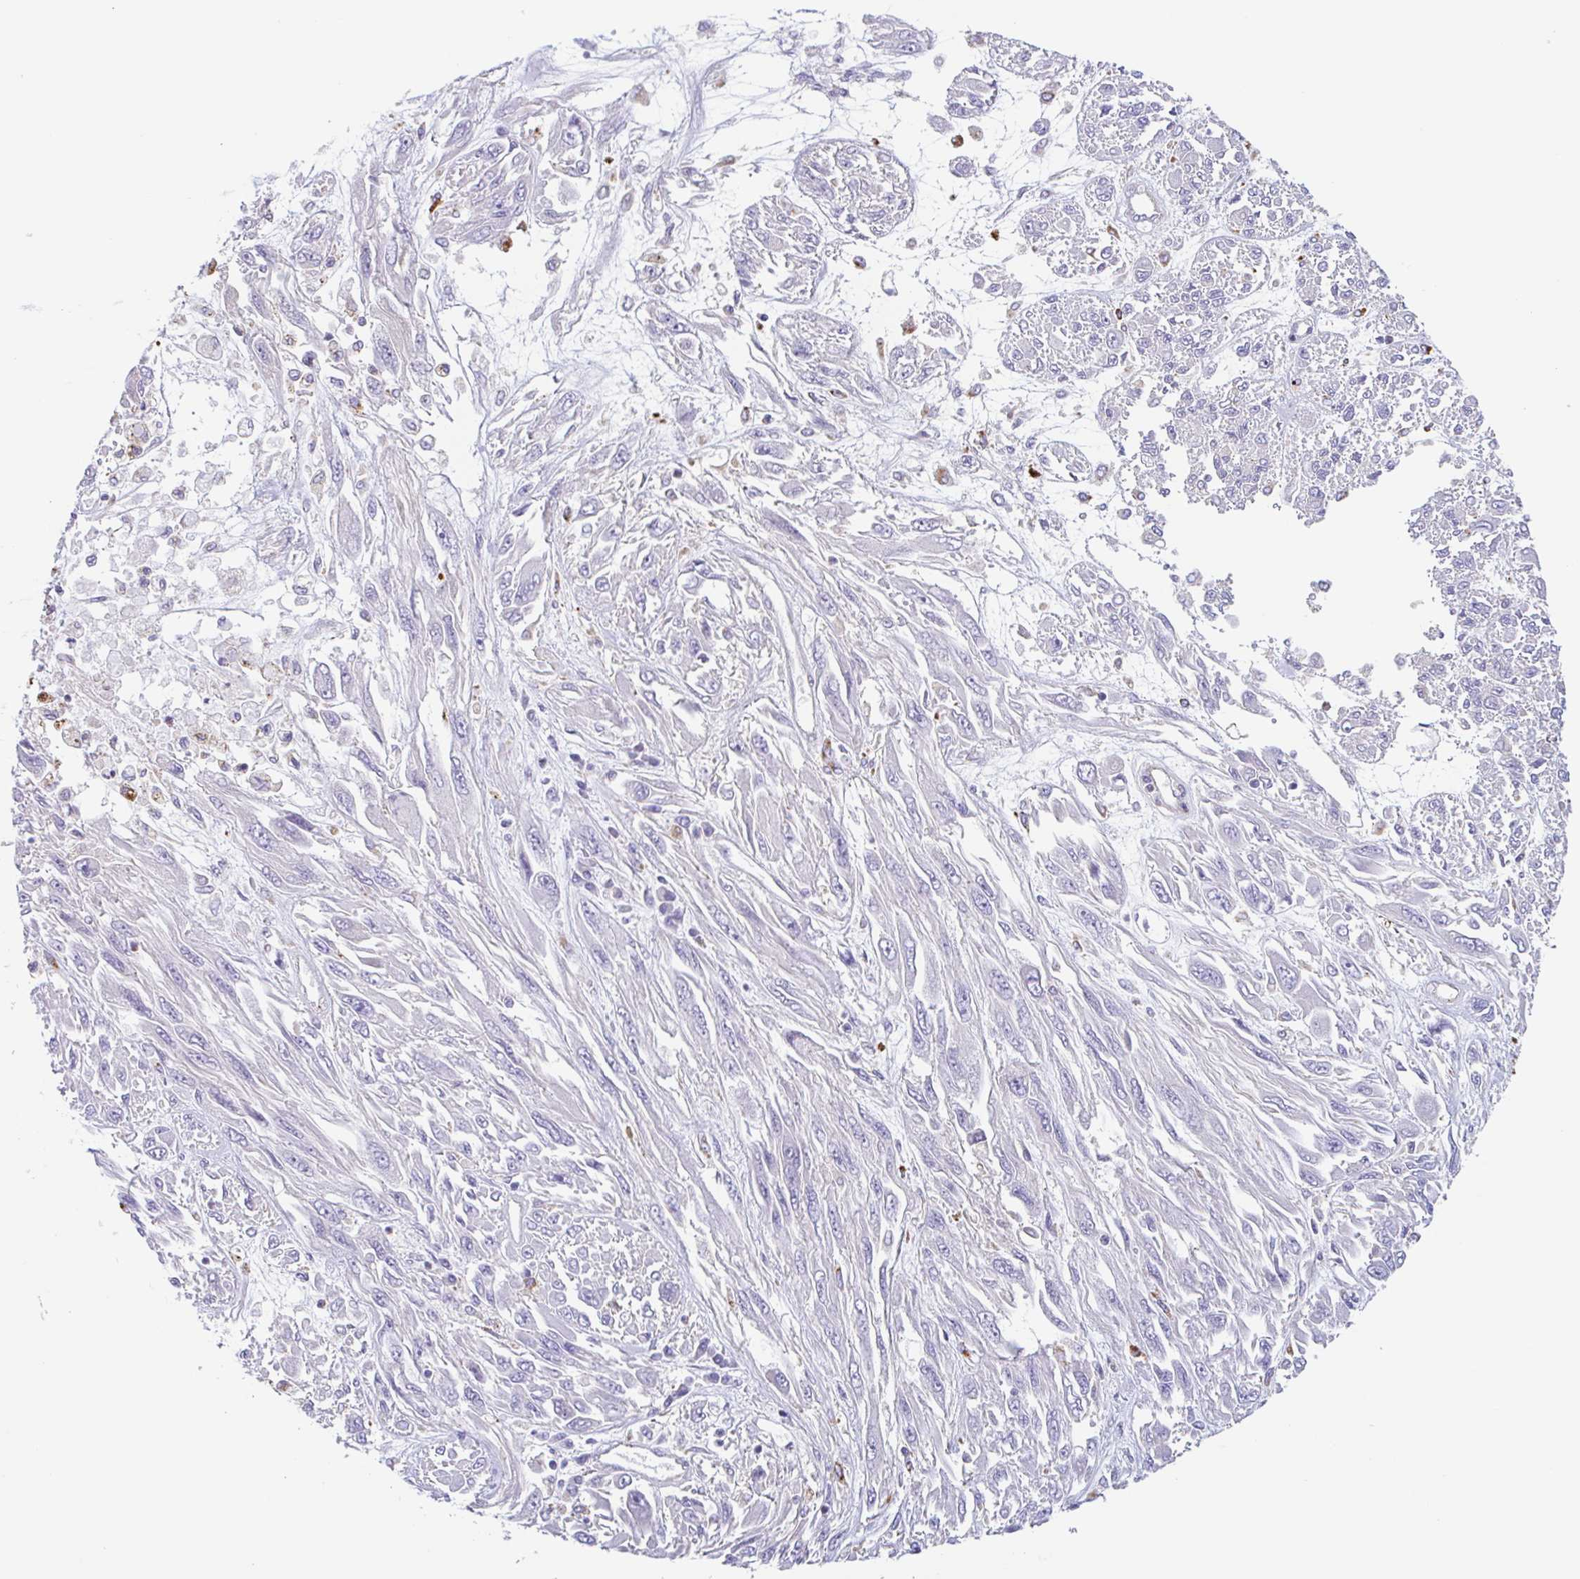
{"staining": {"intensity": "negative", "quantity": "none", "location": "none"}, "tissue": "melanoma", "cell_type": "Tumor cells", "image_type": "cancer", "snomed": [{"axis": "morphology", "description": "Malignant melanoma, NOS"}, {"axis": "topography", "description": "Skin"}], "caption": "Malignant melanoma stained for a protein using IHC shows no expression tumor cells.", "gene": "LENG9", "patient": {"sex": "female", "age": 91}}